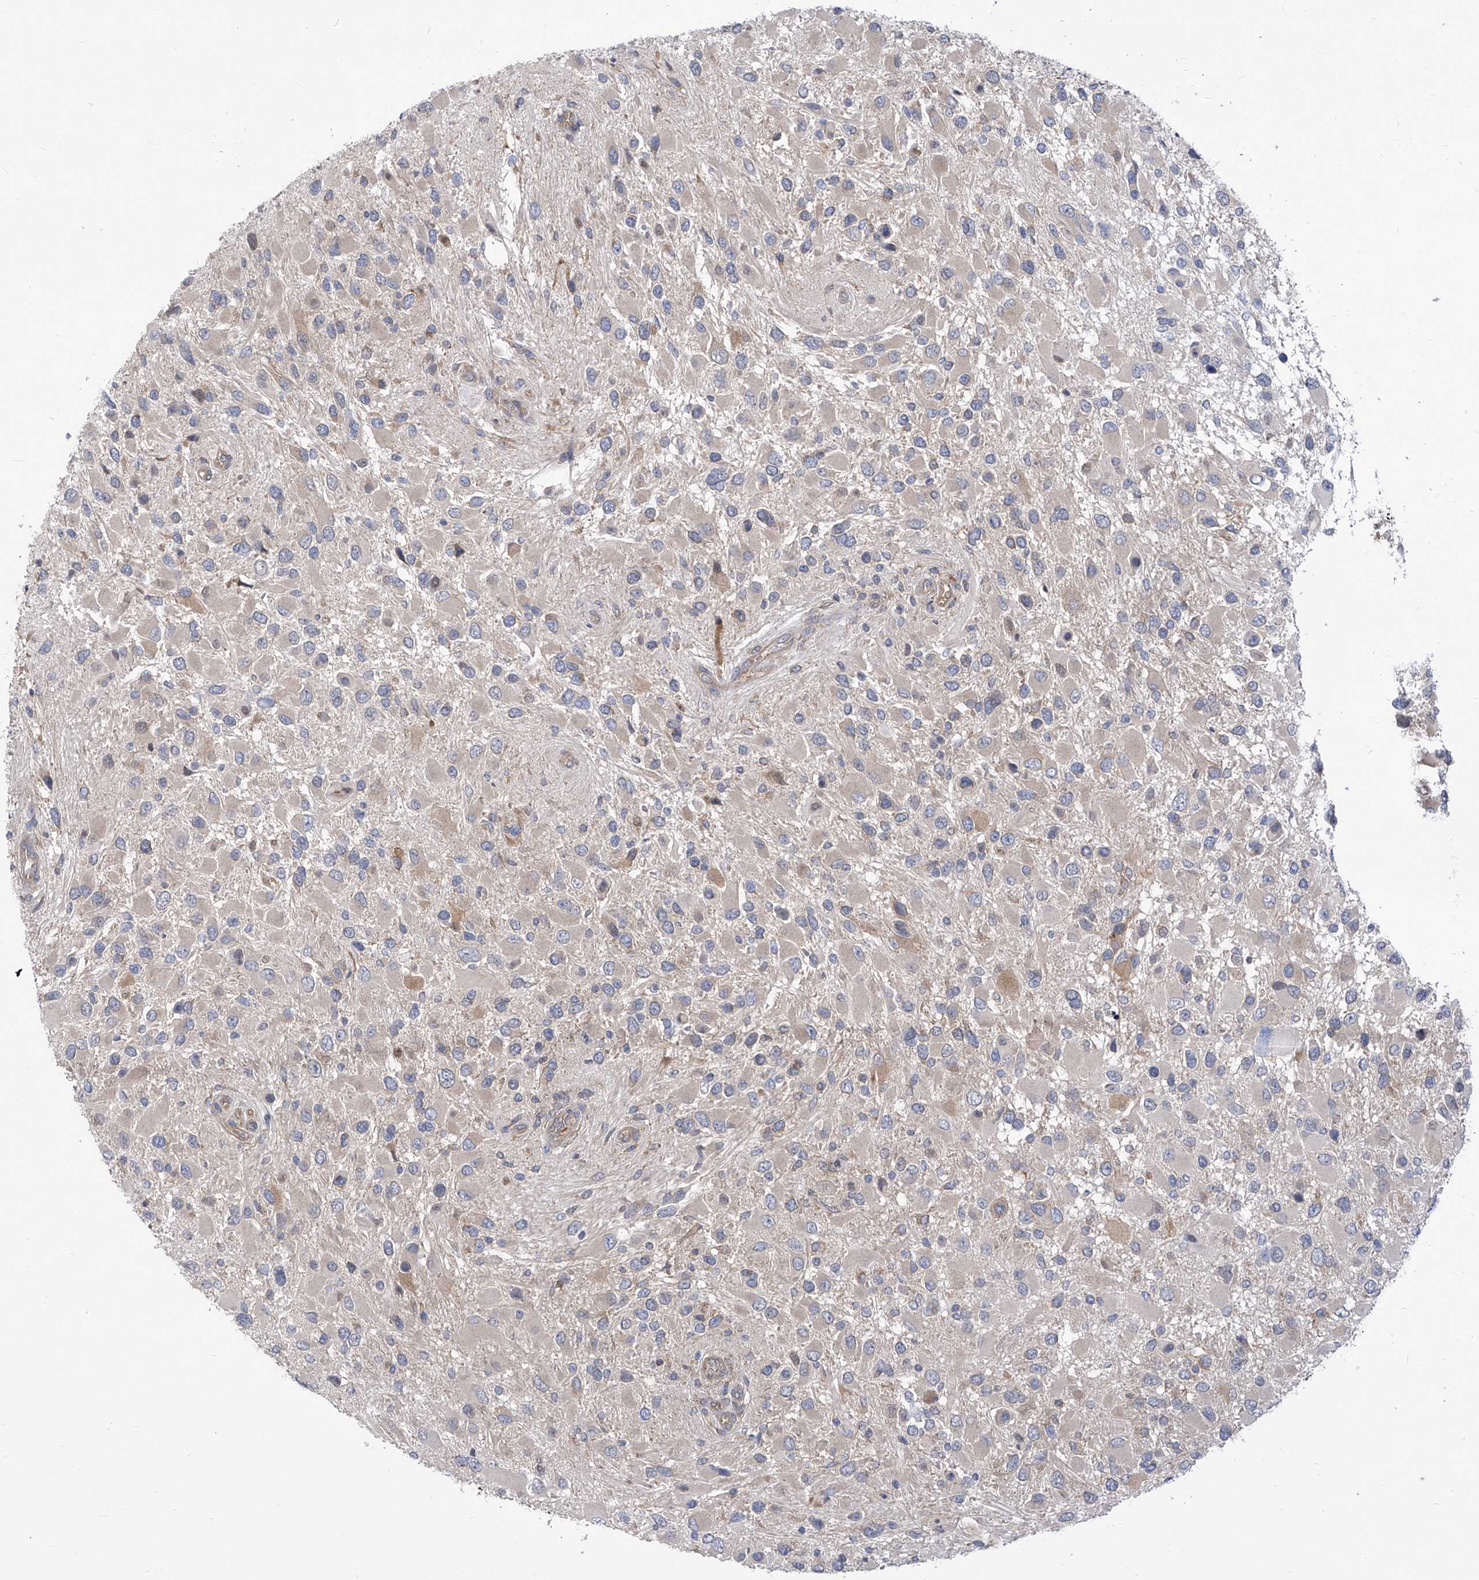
{"staining": {"intensity": "negative", "quantity": "none", "location": "none"}, "tissue": "glioma", "cell_type": "Tumor cells", "image_type": "cancer", "snomed": [{"axis": "morphology", "description": "Glioma, malignant, High grade"}, {"axis": "topography", "description": "Brain"}], "caption": "Immunohistochemical staining of malignant glioma (high-grade) shows no significant expression in tumor cells. (IHC, brightfield microscopy, high magnification).", "gene": "EIF3M", "patient": {"sex": "male", "age": 53}}